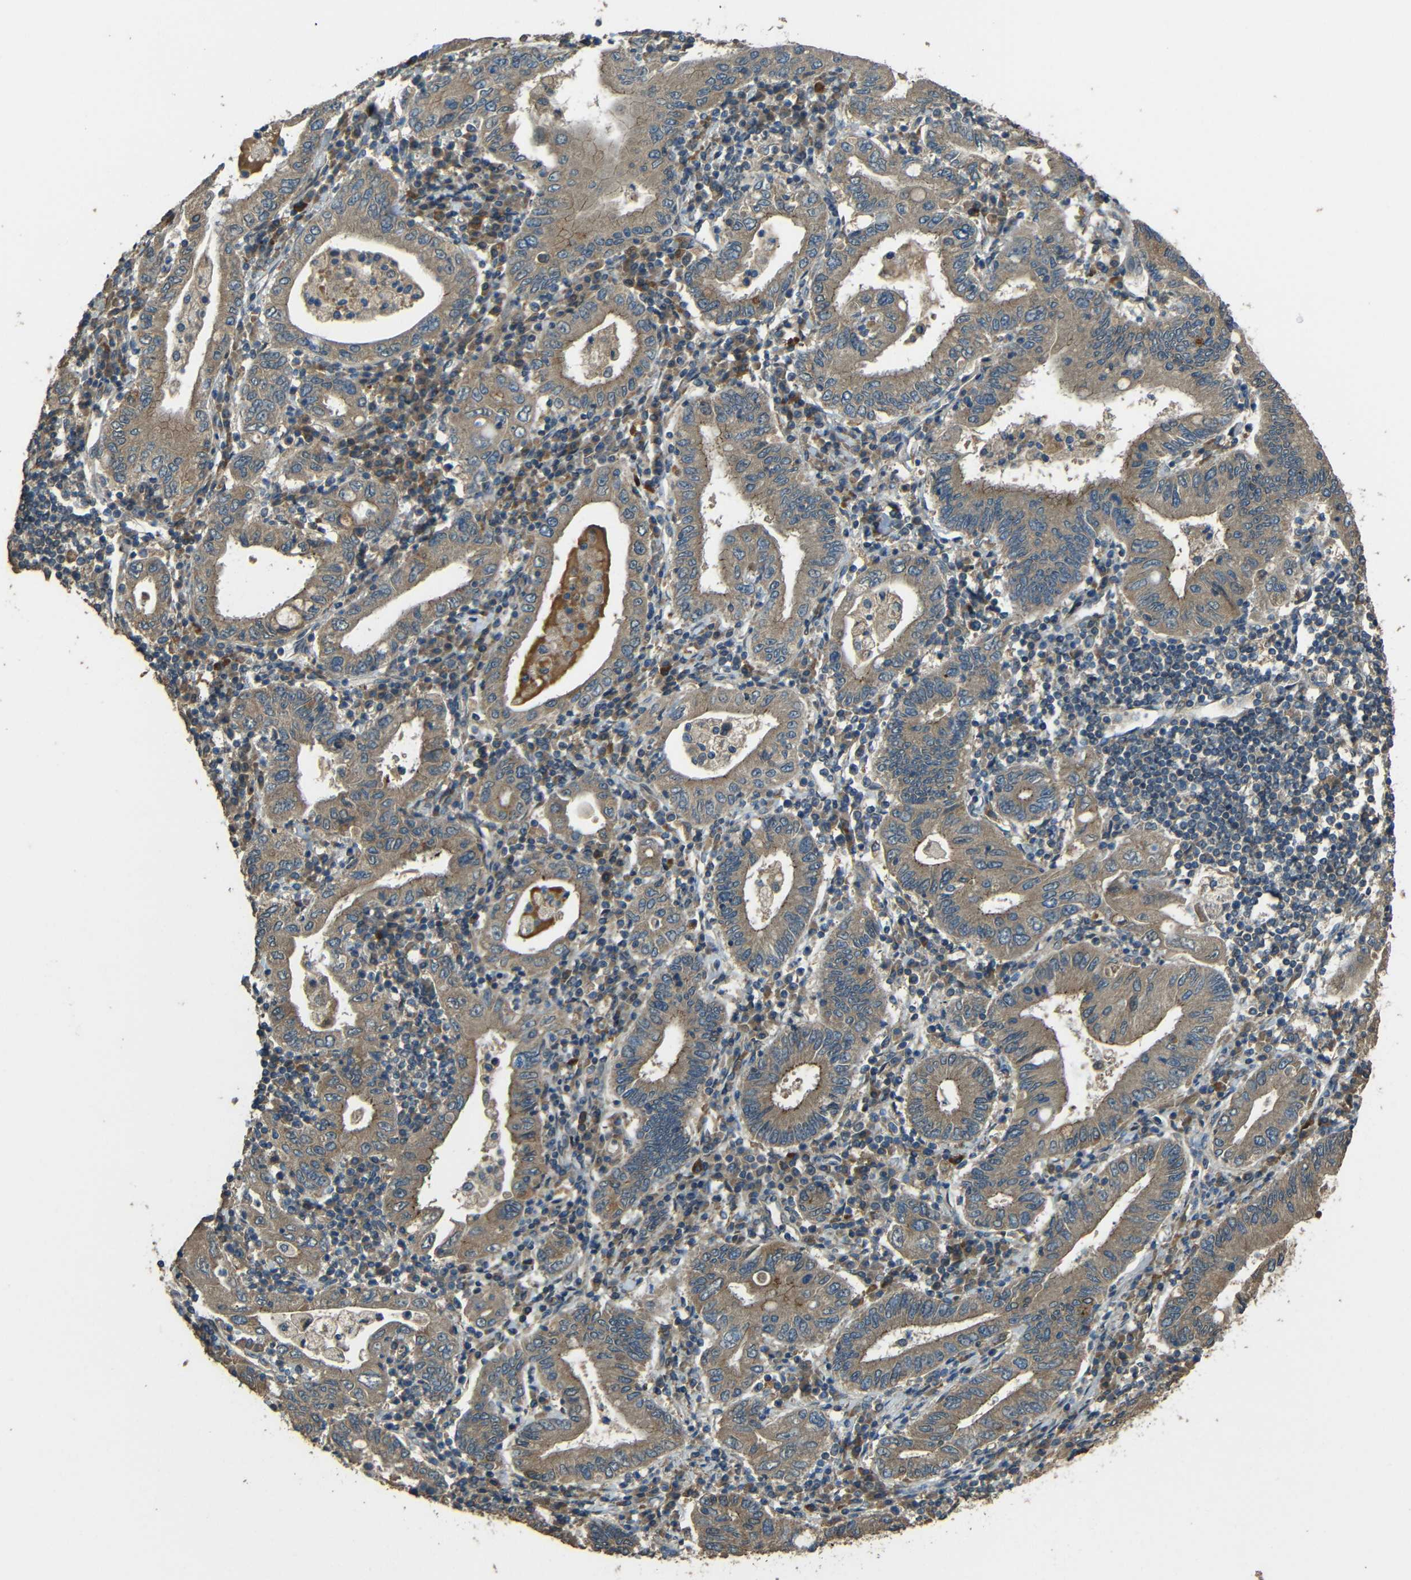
{"staining": {"intensity": "moderate", "quantity": ">75%", "location": "cytoplasmic/membranous"}, "tissue": "stomach cancer", "cell_type": "Tumor cells", "image_type": "cancer", "snomed": [{"axis": "morphology", "description": "Normal tissue, NOS"}, {"axis": "morphology", "description": "Adenocarcinoma, NOS"}, {"axis": "topography", "description": "Esophagus"}, {"axis": "topography", "description": "Stomach, upper"}, {"axis": "topography", "description": "Peripheral nerve tissue"}], "caption": "Protein expression analysis of human stomach adenocarcinoma reveals moderate cytoplasmic/membranous expression in approximately >75% of tumor cells.", "gene": "ACACA", "patient": {"sex": "male", "age": 62}}